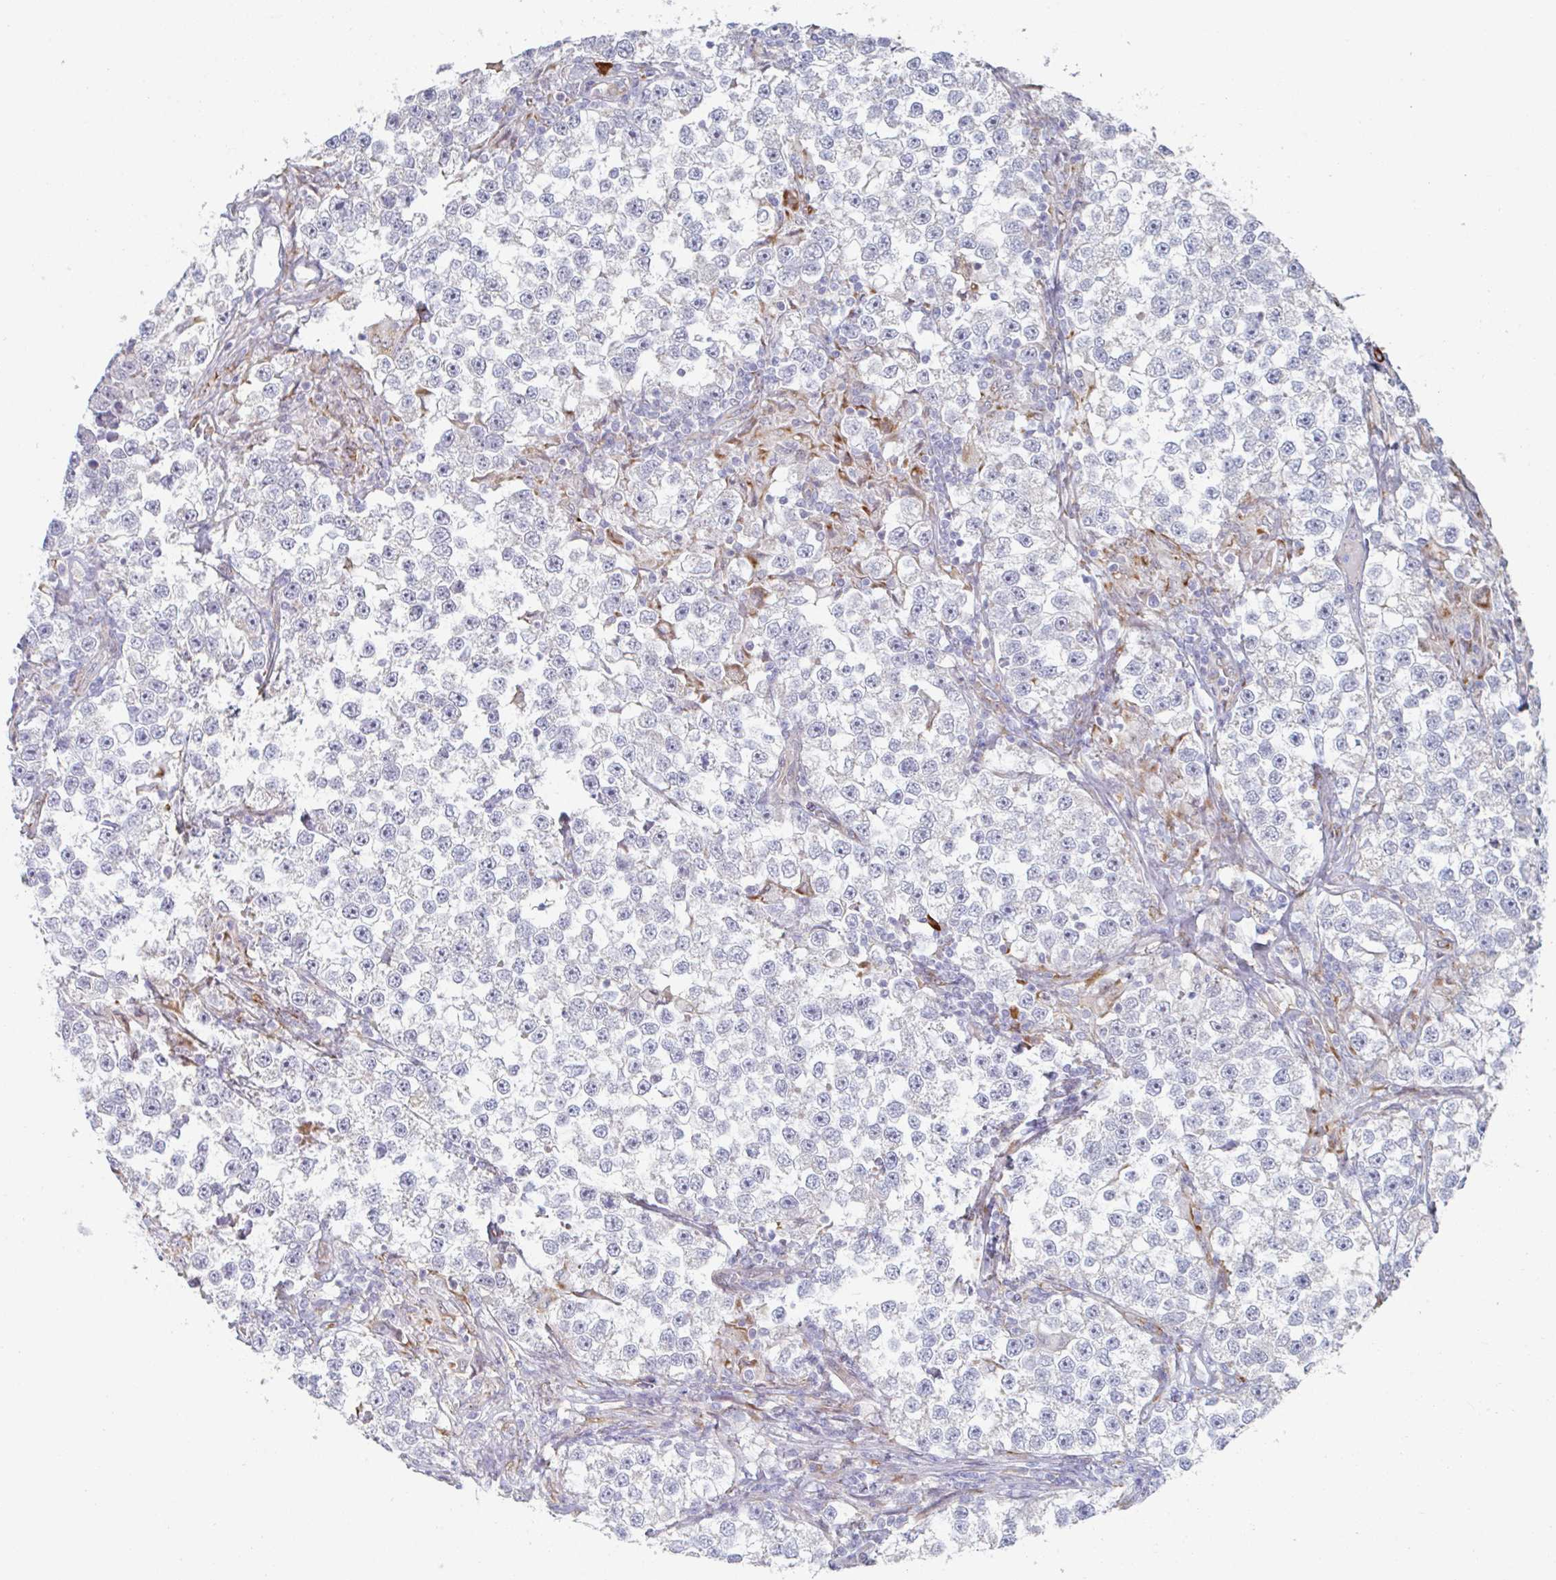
{"staining": {"intensity": "negative", "quantity": "none", "location": "none"}, "tissue": "testis cancer", "cell_type": "Tumor cells", "image_type": "cancer", "snomed": [{"axis": "morphology", "description": "Seminoma, NOS"}, {"axis": "topography", "description": "Testis"}], "caption": "This is an immunohistochemistry (IHC) micrograph of testis cancer (seminoma). There is no staining in tumor cells.", "gene": "TRAPPC10", "patient": {"sex": "male", "age": 46}}